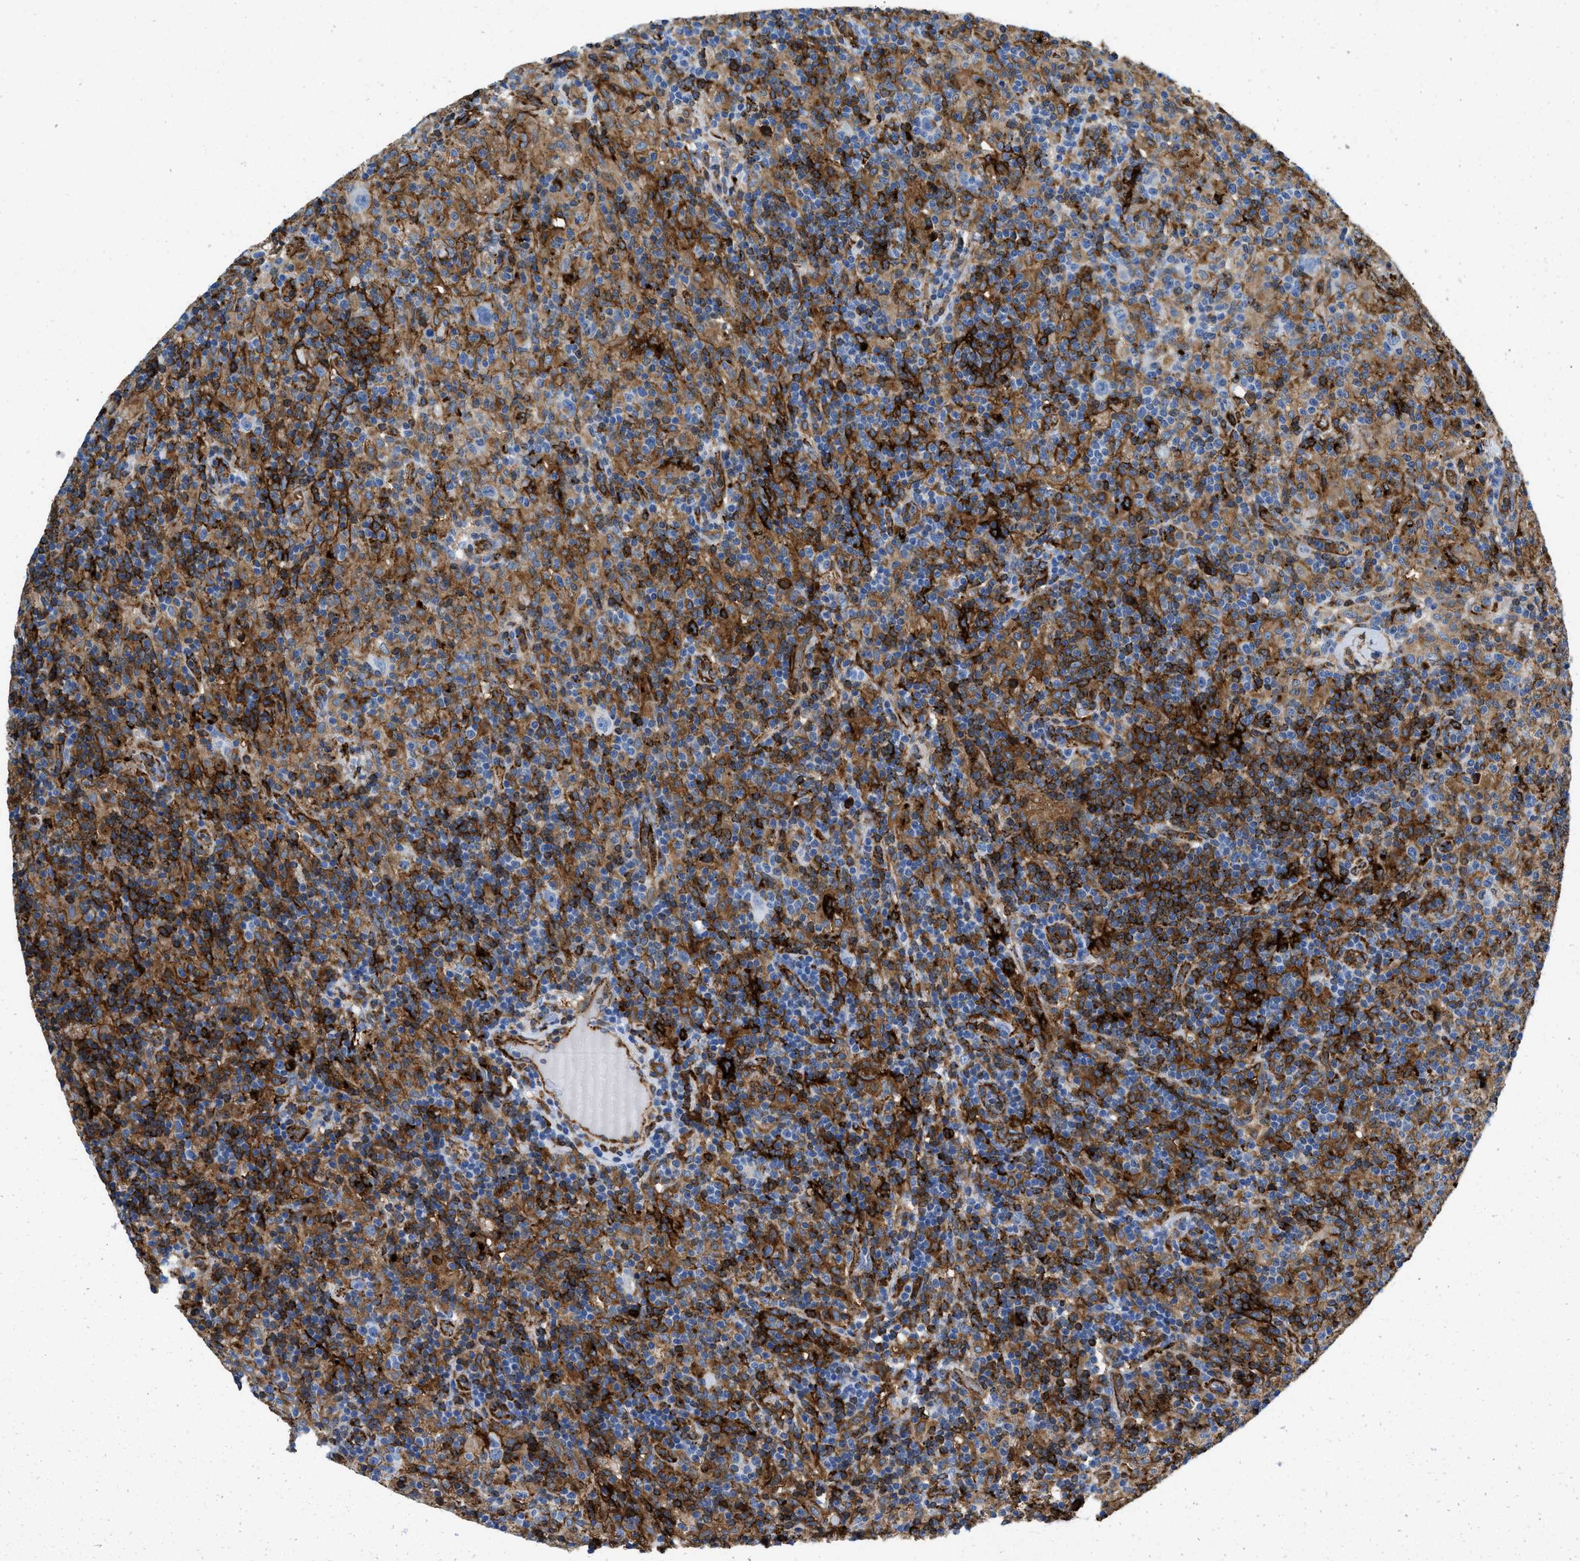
{"staining": {"intensity": "negative", "quantity": "none", "location": "none"}, "tissue": "lymphoma", "cell_type": "Tumor cells", "image_type": "cancer", "snomed": [{"axis": "morphology", "description": "Hodgkin's disease, NOS"}, {"axis": "topography", "description": "Lymph node"}], "caption": "Immunohistochemistry image of human Hodgkin's disease stained for a protein (brown), which reveals no staining in tumor cells.", "gene": "CD226", "patient": {"sex": "male", "age": 70}}